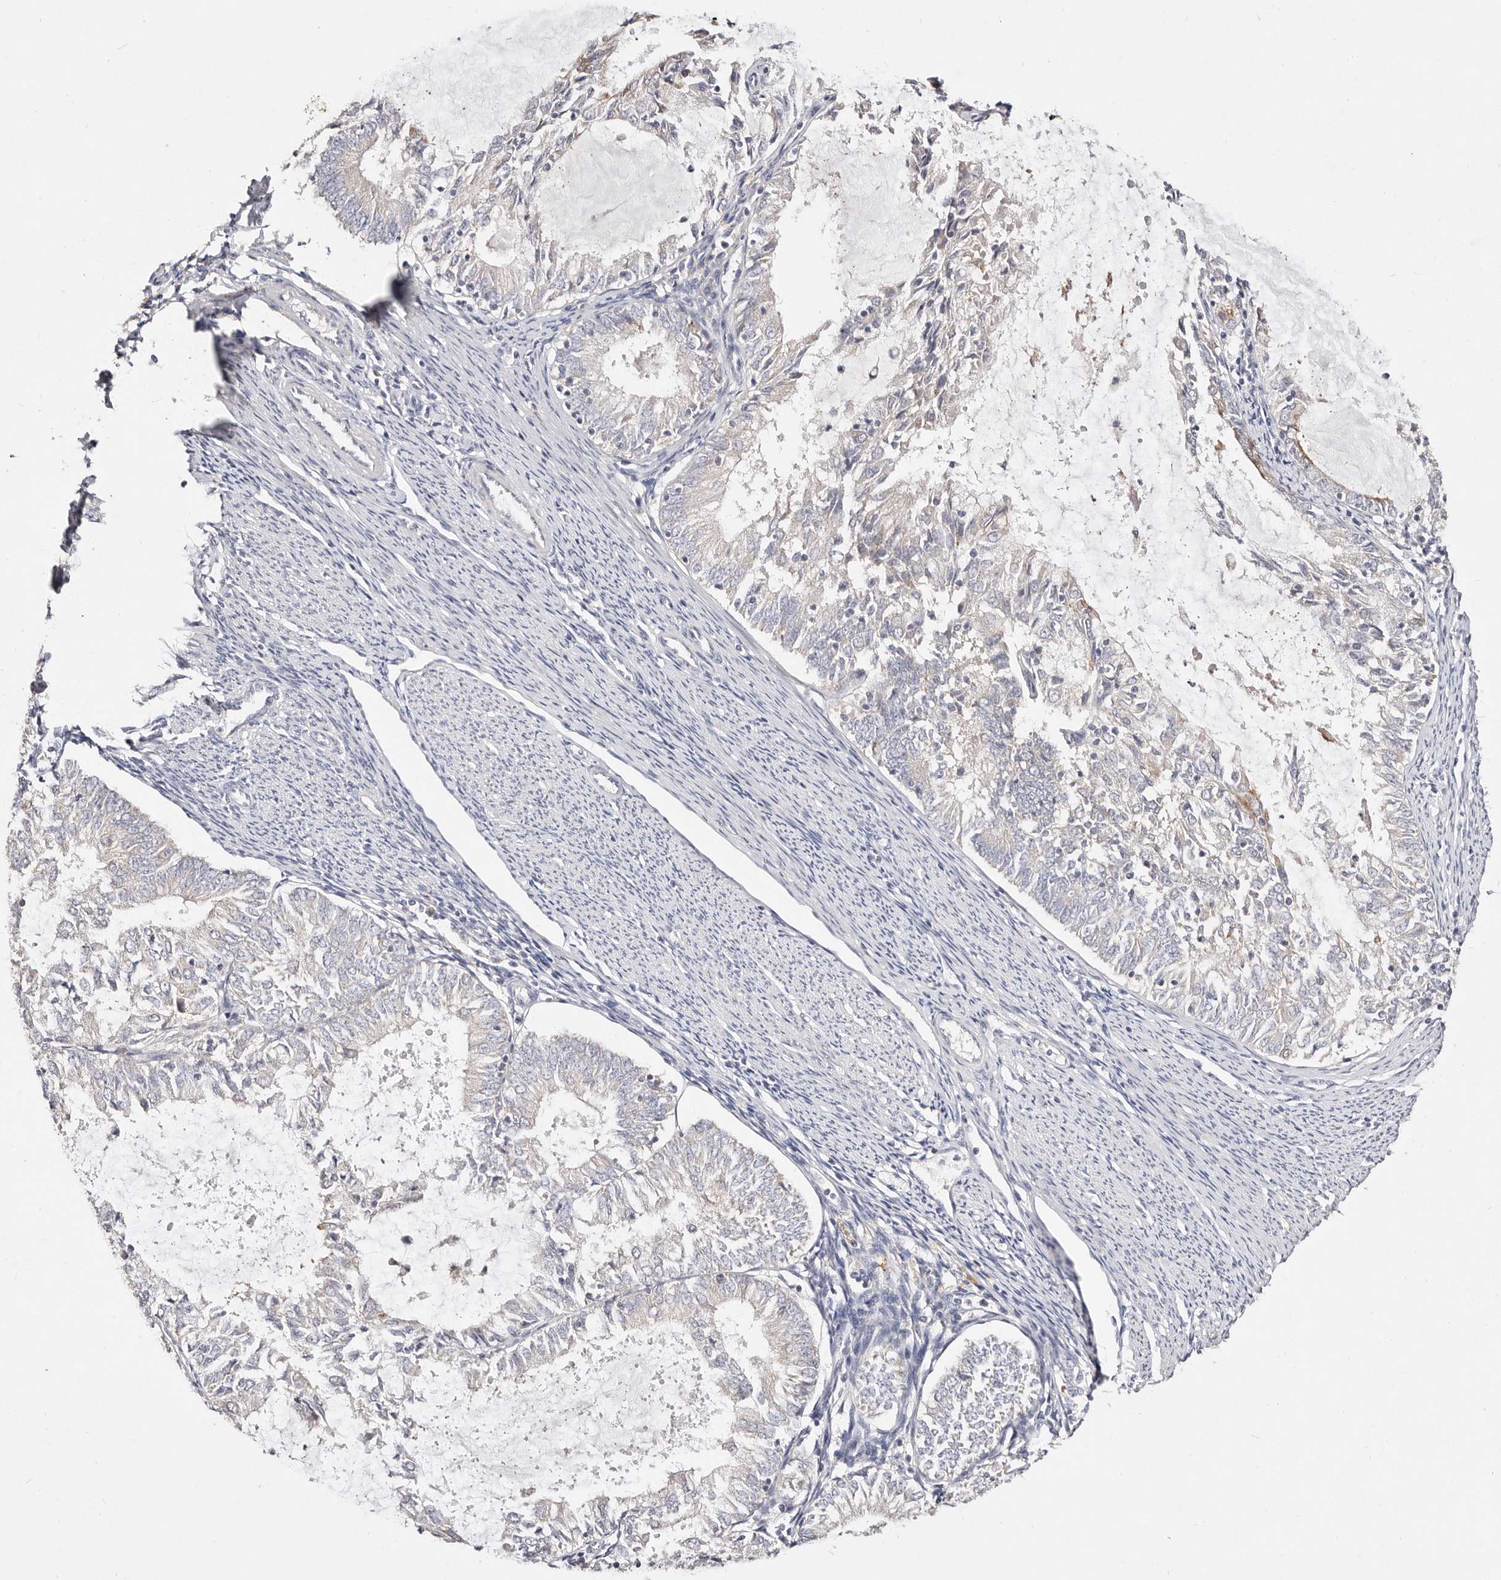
{"staining": {"intensity": "negative", "quantity": "none", "location": "none"}, "tissue": "endometrial cancer", "cell_type": "Tumor cells", "image_type": "cancer", "snomed": [{"axis": "morphology", "description": "Adenocarcinoma, NOS"}, {"axis": "topography", "description": "Endometrium"}], "caption": "There is no significant expression in tumor cells of endometrial cancer (adenocarcinoma).", "gene": "VIPAS39", "patient": {"sex": "female", "age": 57}}